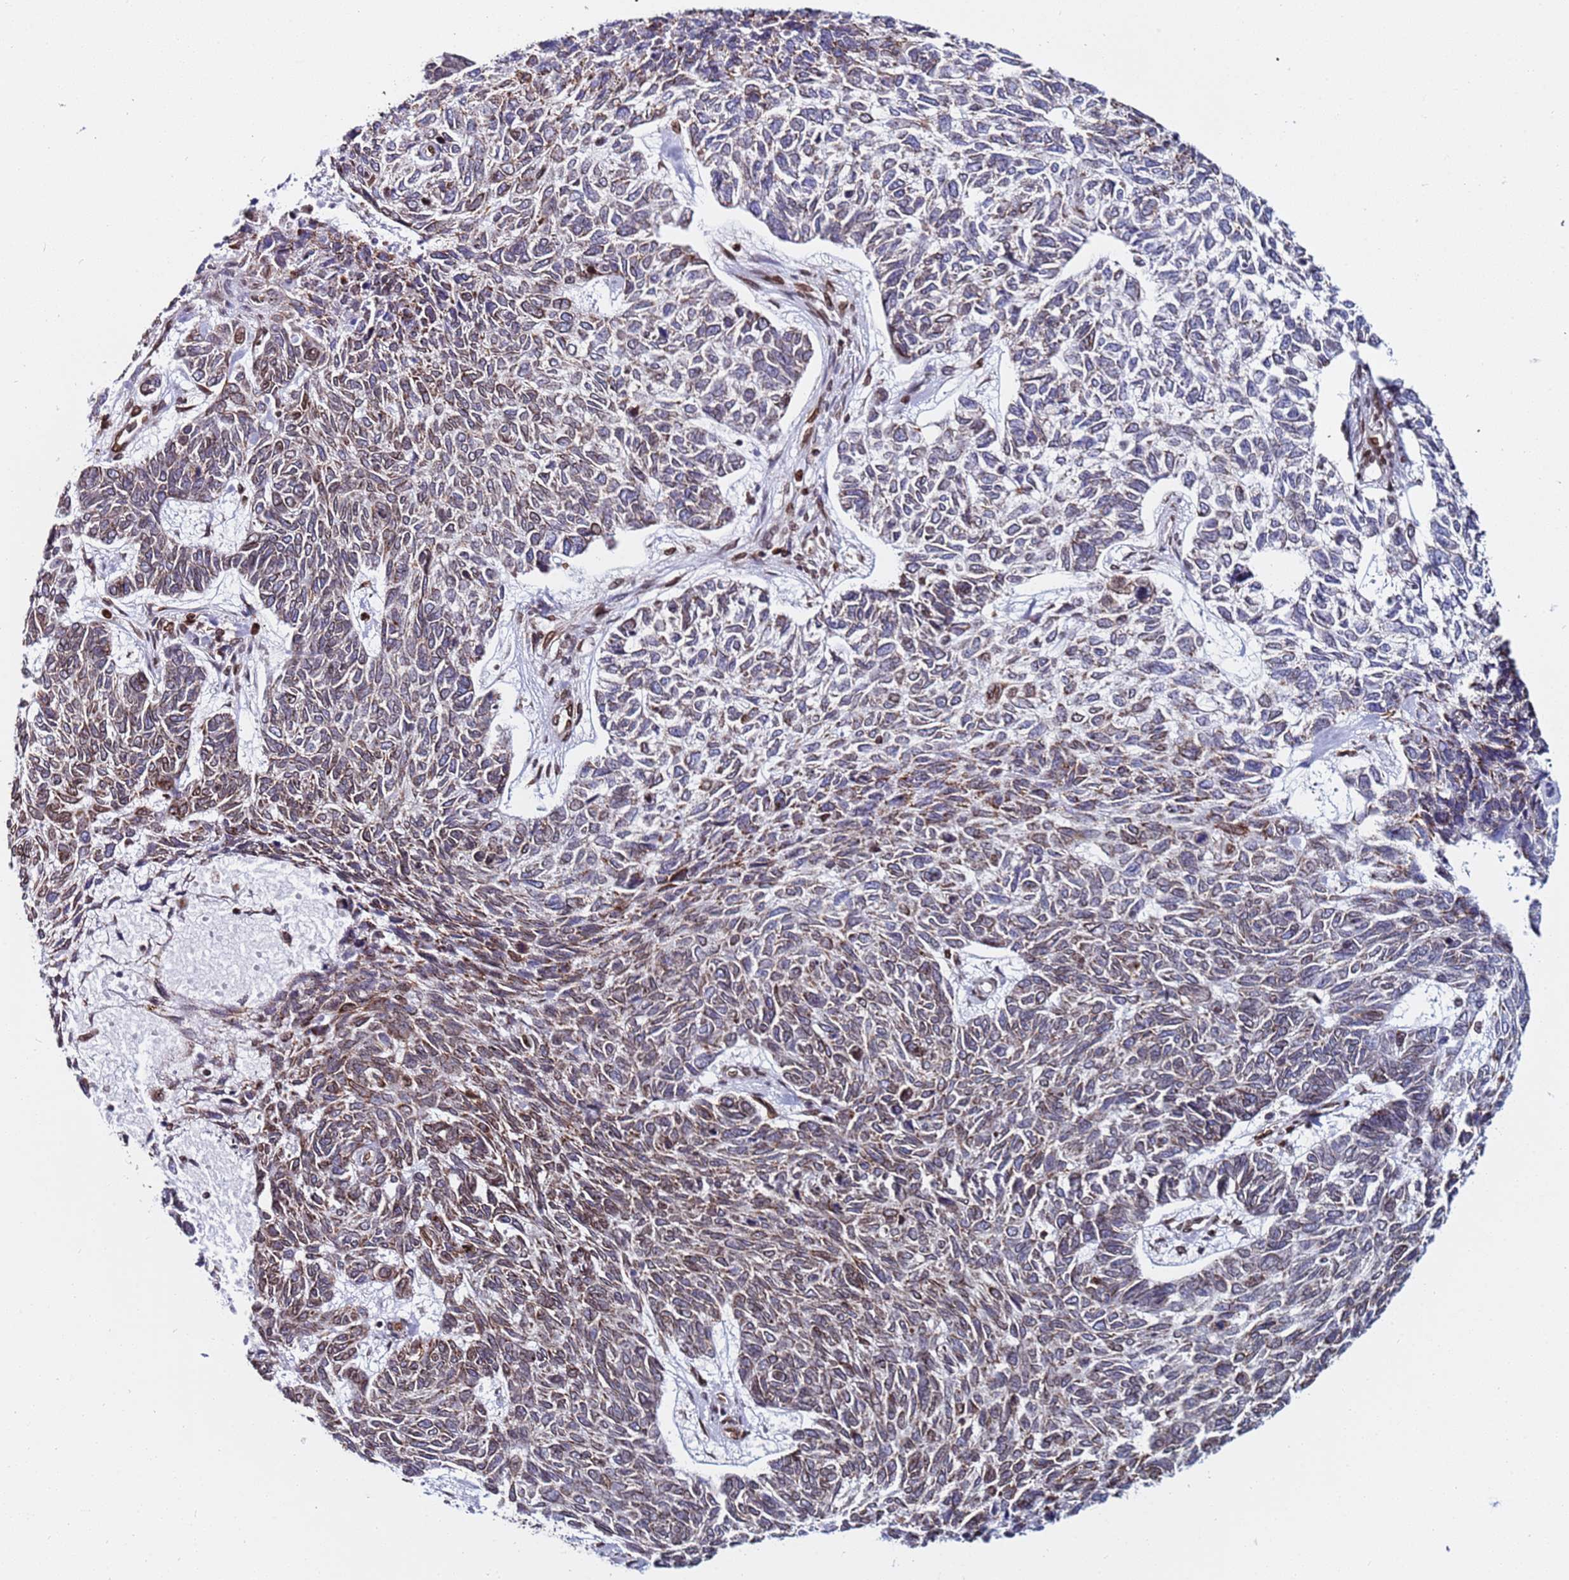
{"staining": {"intensity": "weak", "quantity": "25%-75%", "location": "cytoplasmic/membranous"}, "tissue": "skin cancer", "cell_type": "Tumor cells", "image_type": "cancer", "snomed": [{"axis": "morphology", "description": "Basal cell carcinoma"}, {"axis": "topography", "description": "Skin"}], "caption": "Skin basal cell carcinoma stained for a protein (brown) demonstrates weak cytoplasmic/membranous positive expression in about 25%-75% of tumor cells.", "gene": "TOR1AIP1", "patient": {"sex": "female", "age": 65}}